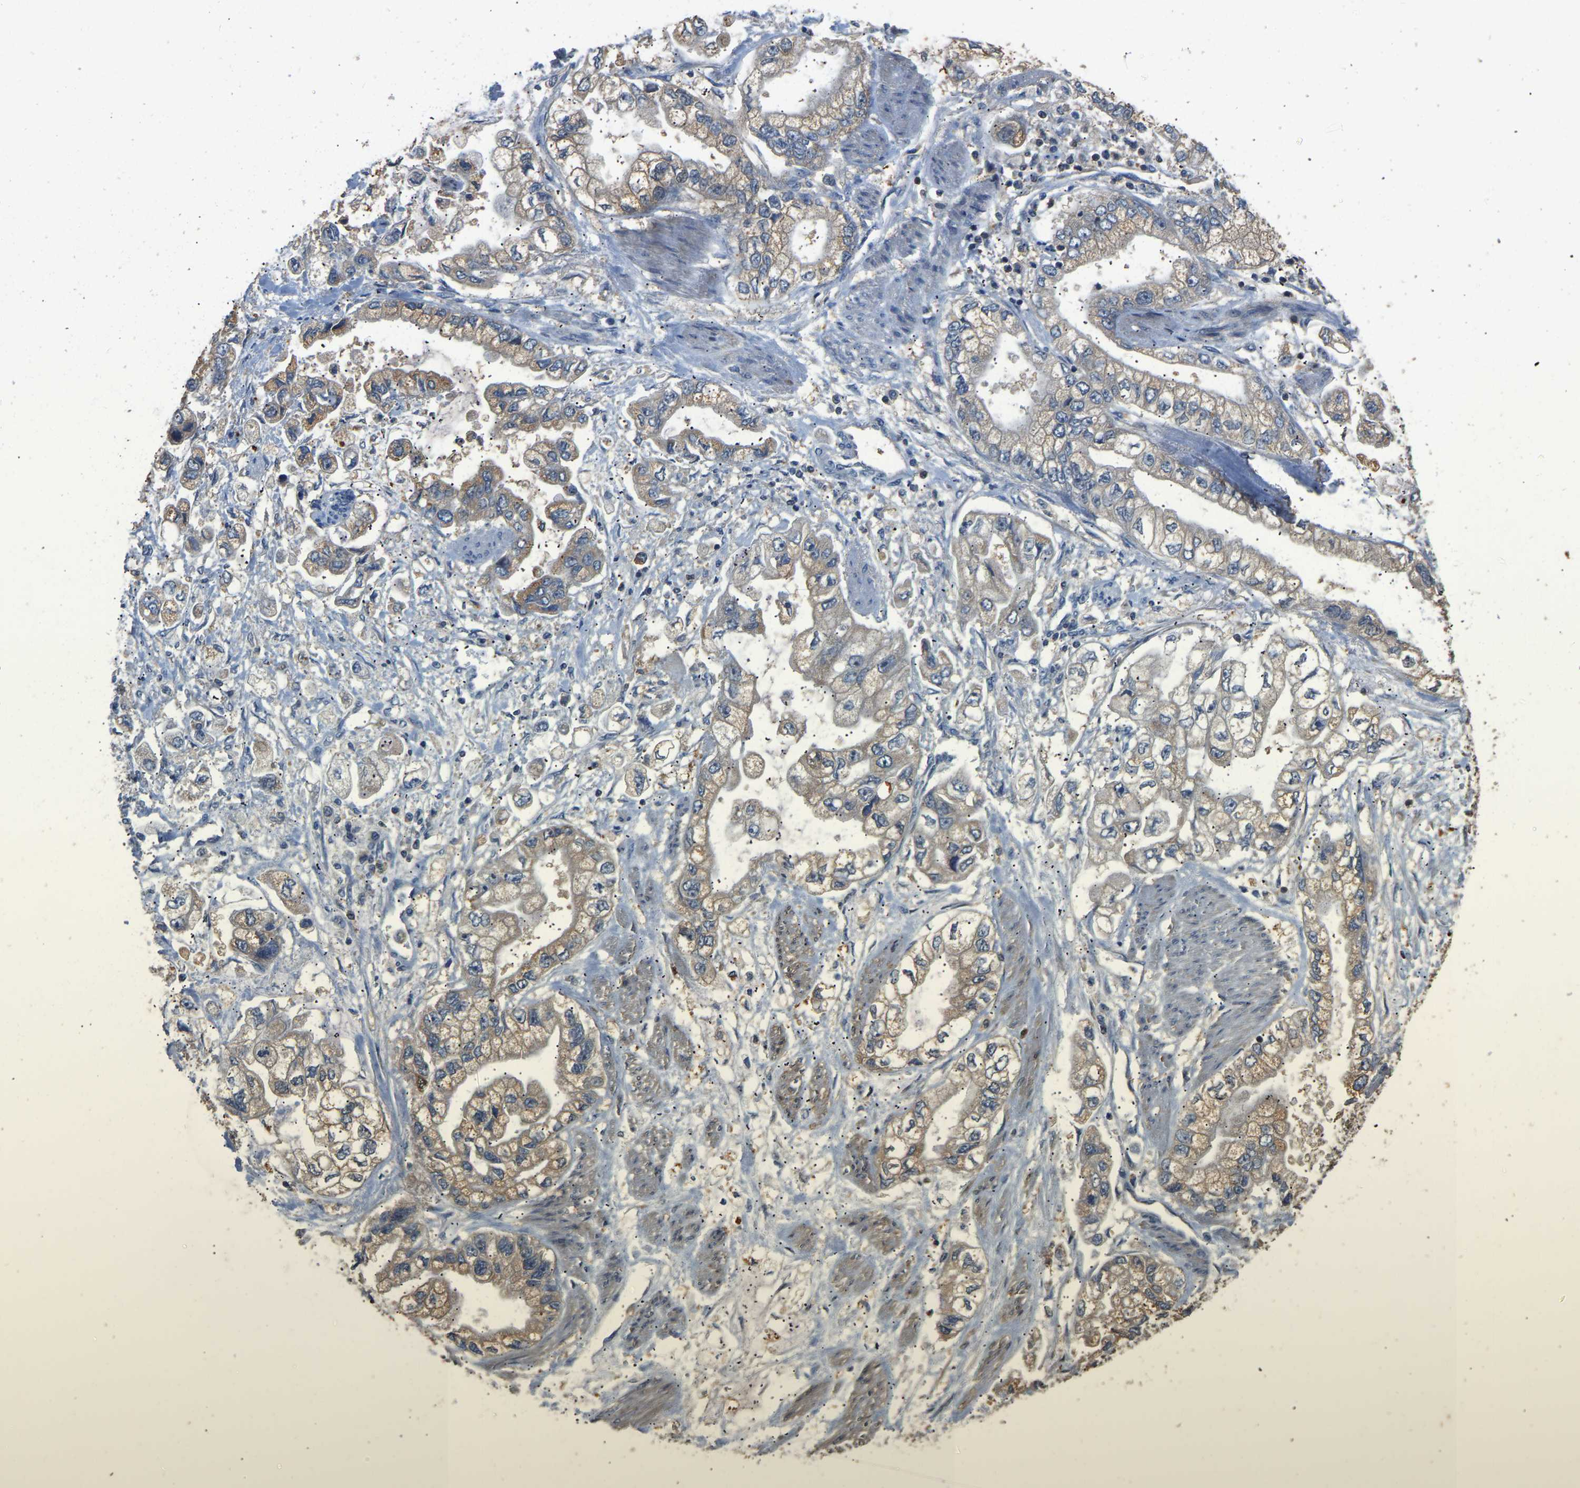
{"staining": {"intensity": "weak", "quantity": ">75%", "location": "cytoplasmic/membranous"}, "tissue": "stomach cancer", "cell_type": "Tumor cells", "image_type": "cancer", "snomed": [{"axis": "morphology", "description": "Normal tissue, NOS"}, {"axis": "morphology", "description": "Adenocarcinoma, NOS"}, {"axis": "topography", "description": "Stomach"}], "caption": "Adenocarcinoma (stomach) stained with a protein marker displays weak staining in tumor cells.", "gene": "TUFM", "patient": {"sex": "male", "age": 62}}